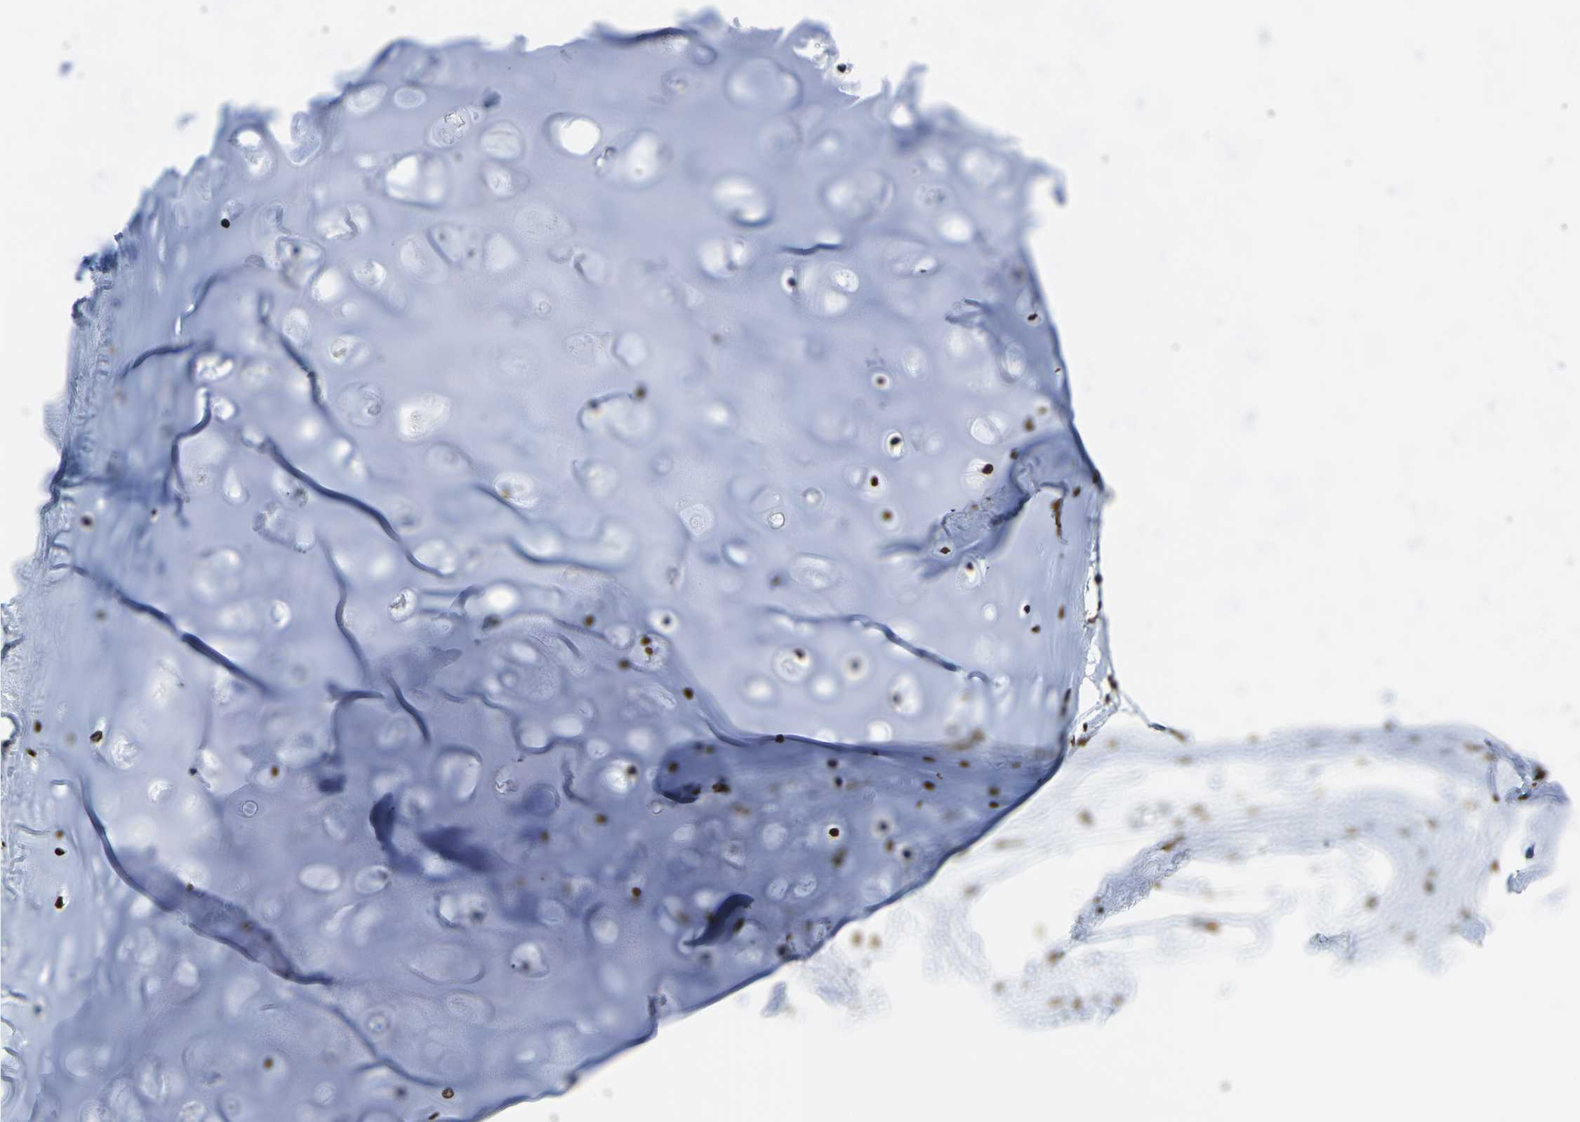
{"staining": {"intensity": "moderate", "quantity": "25%-75%", "location": "nuclear"}, "tissue": "adipose tissue", "cell_type": "Adipocytes", "image_type": "normal", "snomed": [{"axis": "morphology", "description": "Normal tissue, NOS"}, {"axis": "topography", "description": "Bronchus"}], "caption": "Immunohistochemical staining of benign adipose tissue shows moderate nuclear protein expression in about 25%-75% of adipocytes. (Brightfield microscopy of DAB IHC at high magnification).", "gene": "H2AC21", "patient": {"sex": "female", "age": 73}}